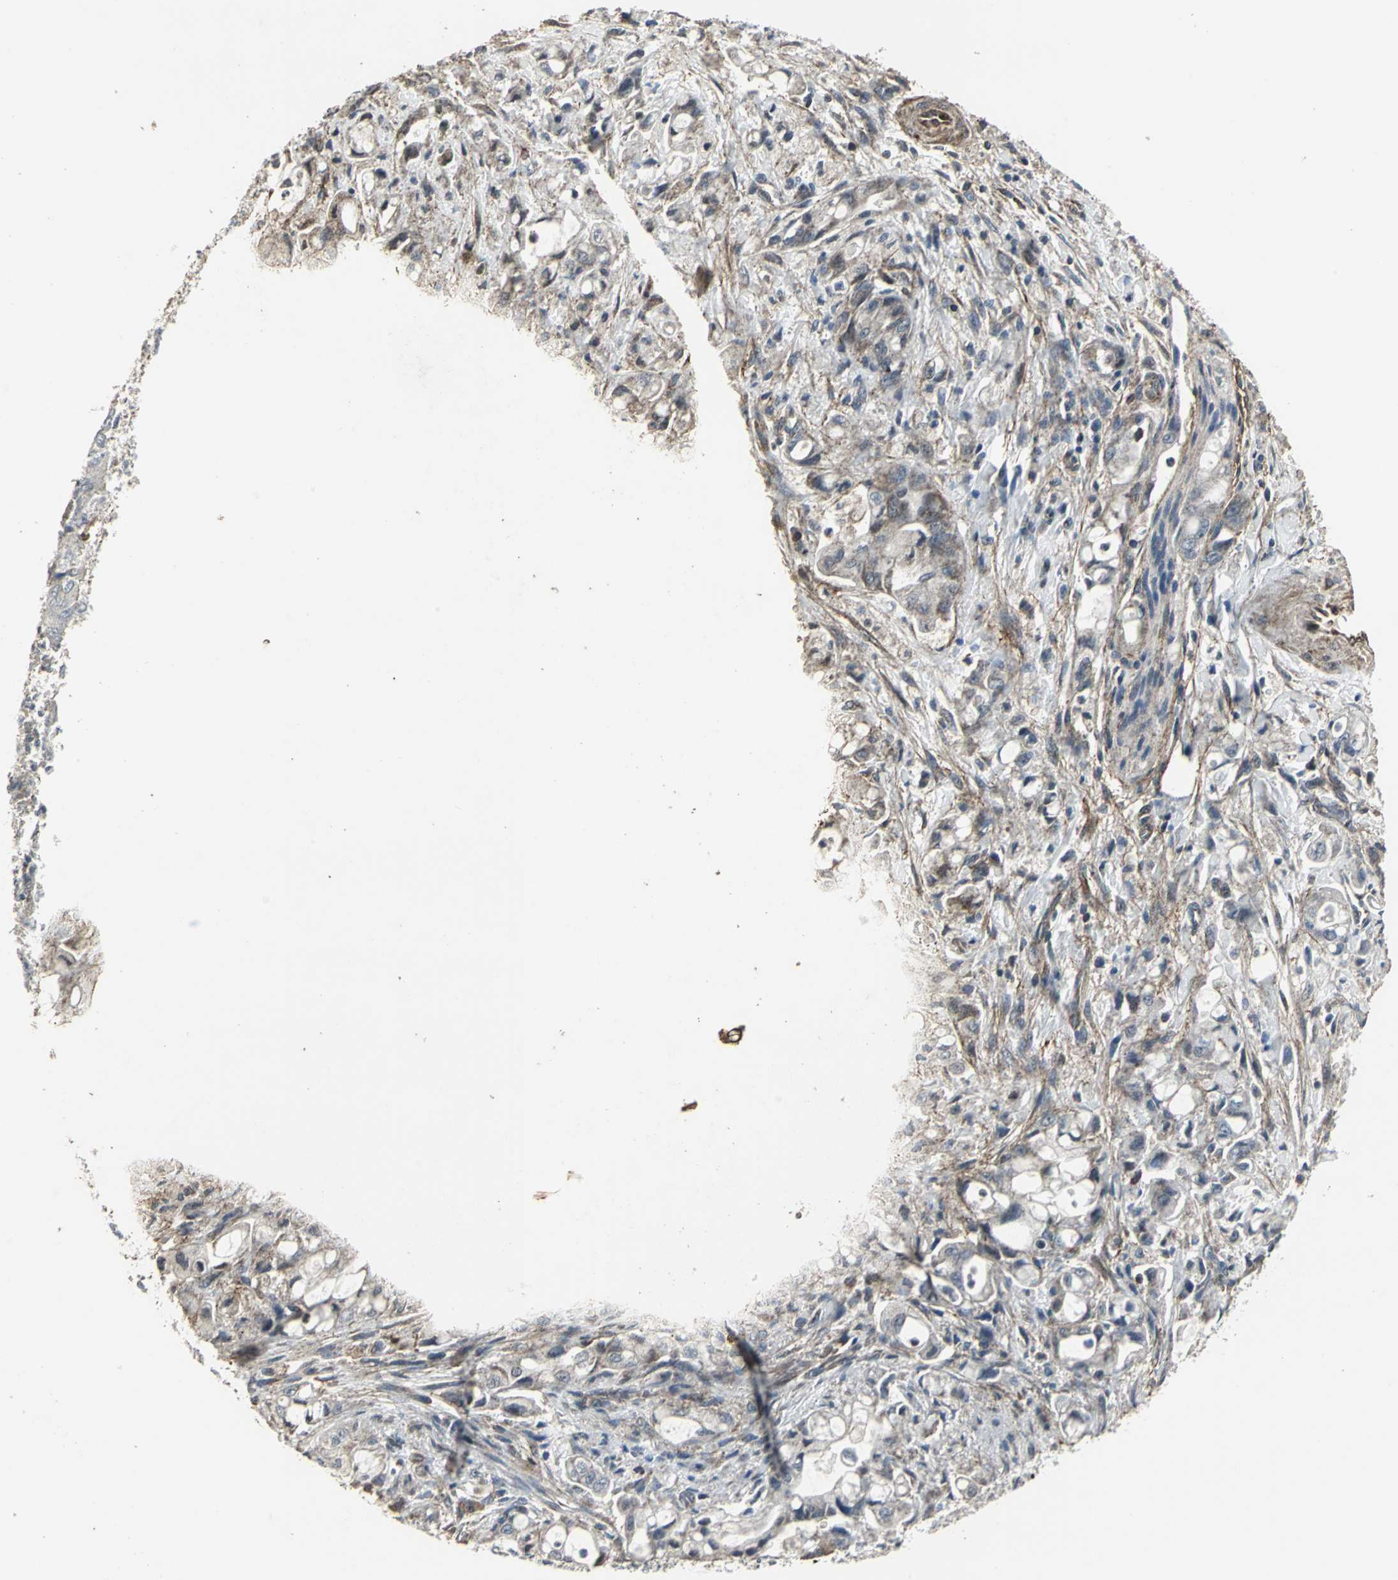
{"staining": {"intensity": "negative", "quantity": "none", "location": "none"}, "tissue": "pancreatic cancer", "cell_type": "Tumor cells", "image_type": "cancer", "snomed": [{"axis": "morphology", "description": "Adenocarcinoma, NOS"}, {"axis": "topography", "description": "Pancreas"}], "caption": "Immunohistochemistry of human adenocarcinoma (pancreatic) shows no staining in tumor cells. (IHC, brightfield microscopy, high magnification).", "gene": "DNAJB4", "patient": {"sex": "male", "age": 79}}